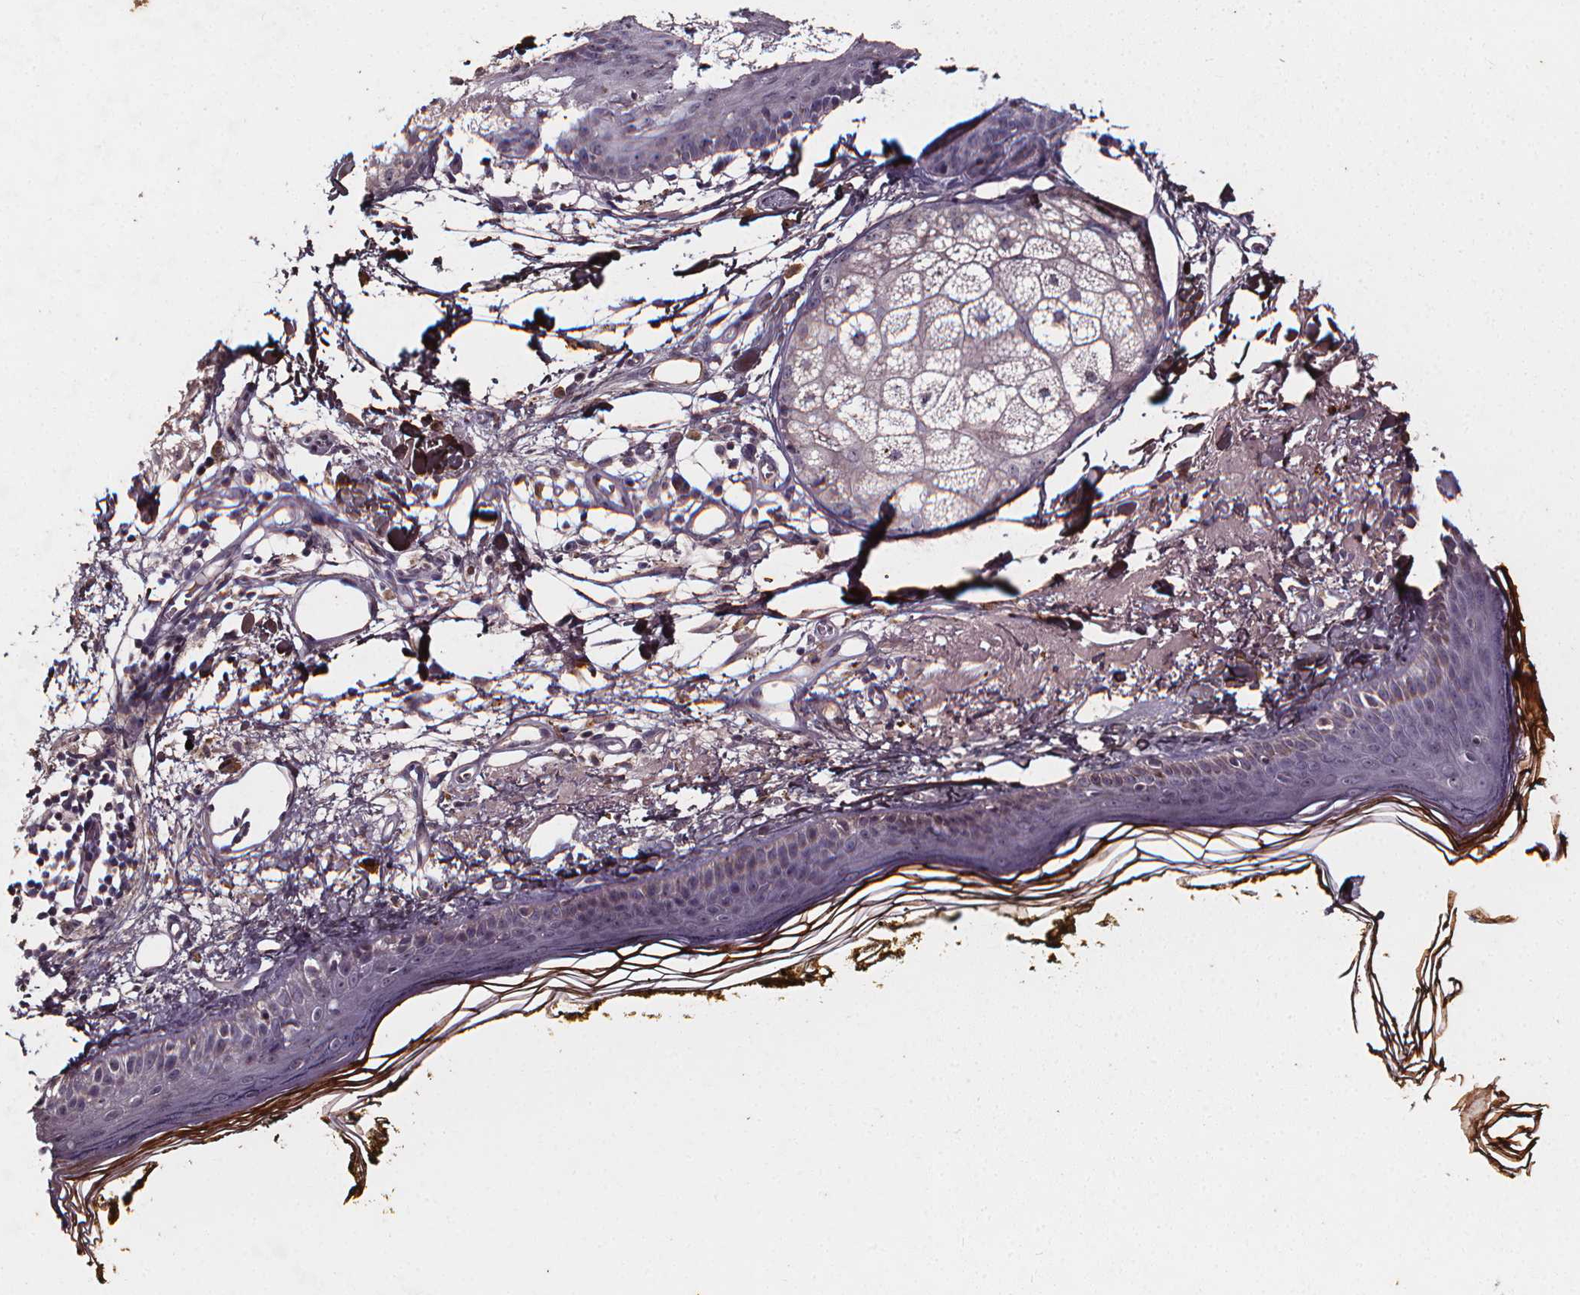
{"staining": {"intensity": "negative", "quantity": "none", "location": "none"}, "tissue": "skin", "cell_type": "Fibroblasts", "image_type": "normal", "snomed": [{"axis": "morphology", "description": "Normal tissue, NOS"}, {"axis": "topography", "description": "Skin"}], "caption": "Protein analysis of benign skin displays no significant positivity in fibroblasts.", "gene": "SPAG8", "patient": {"sex": "male", "age": 76}}